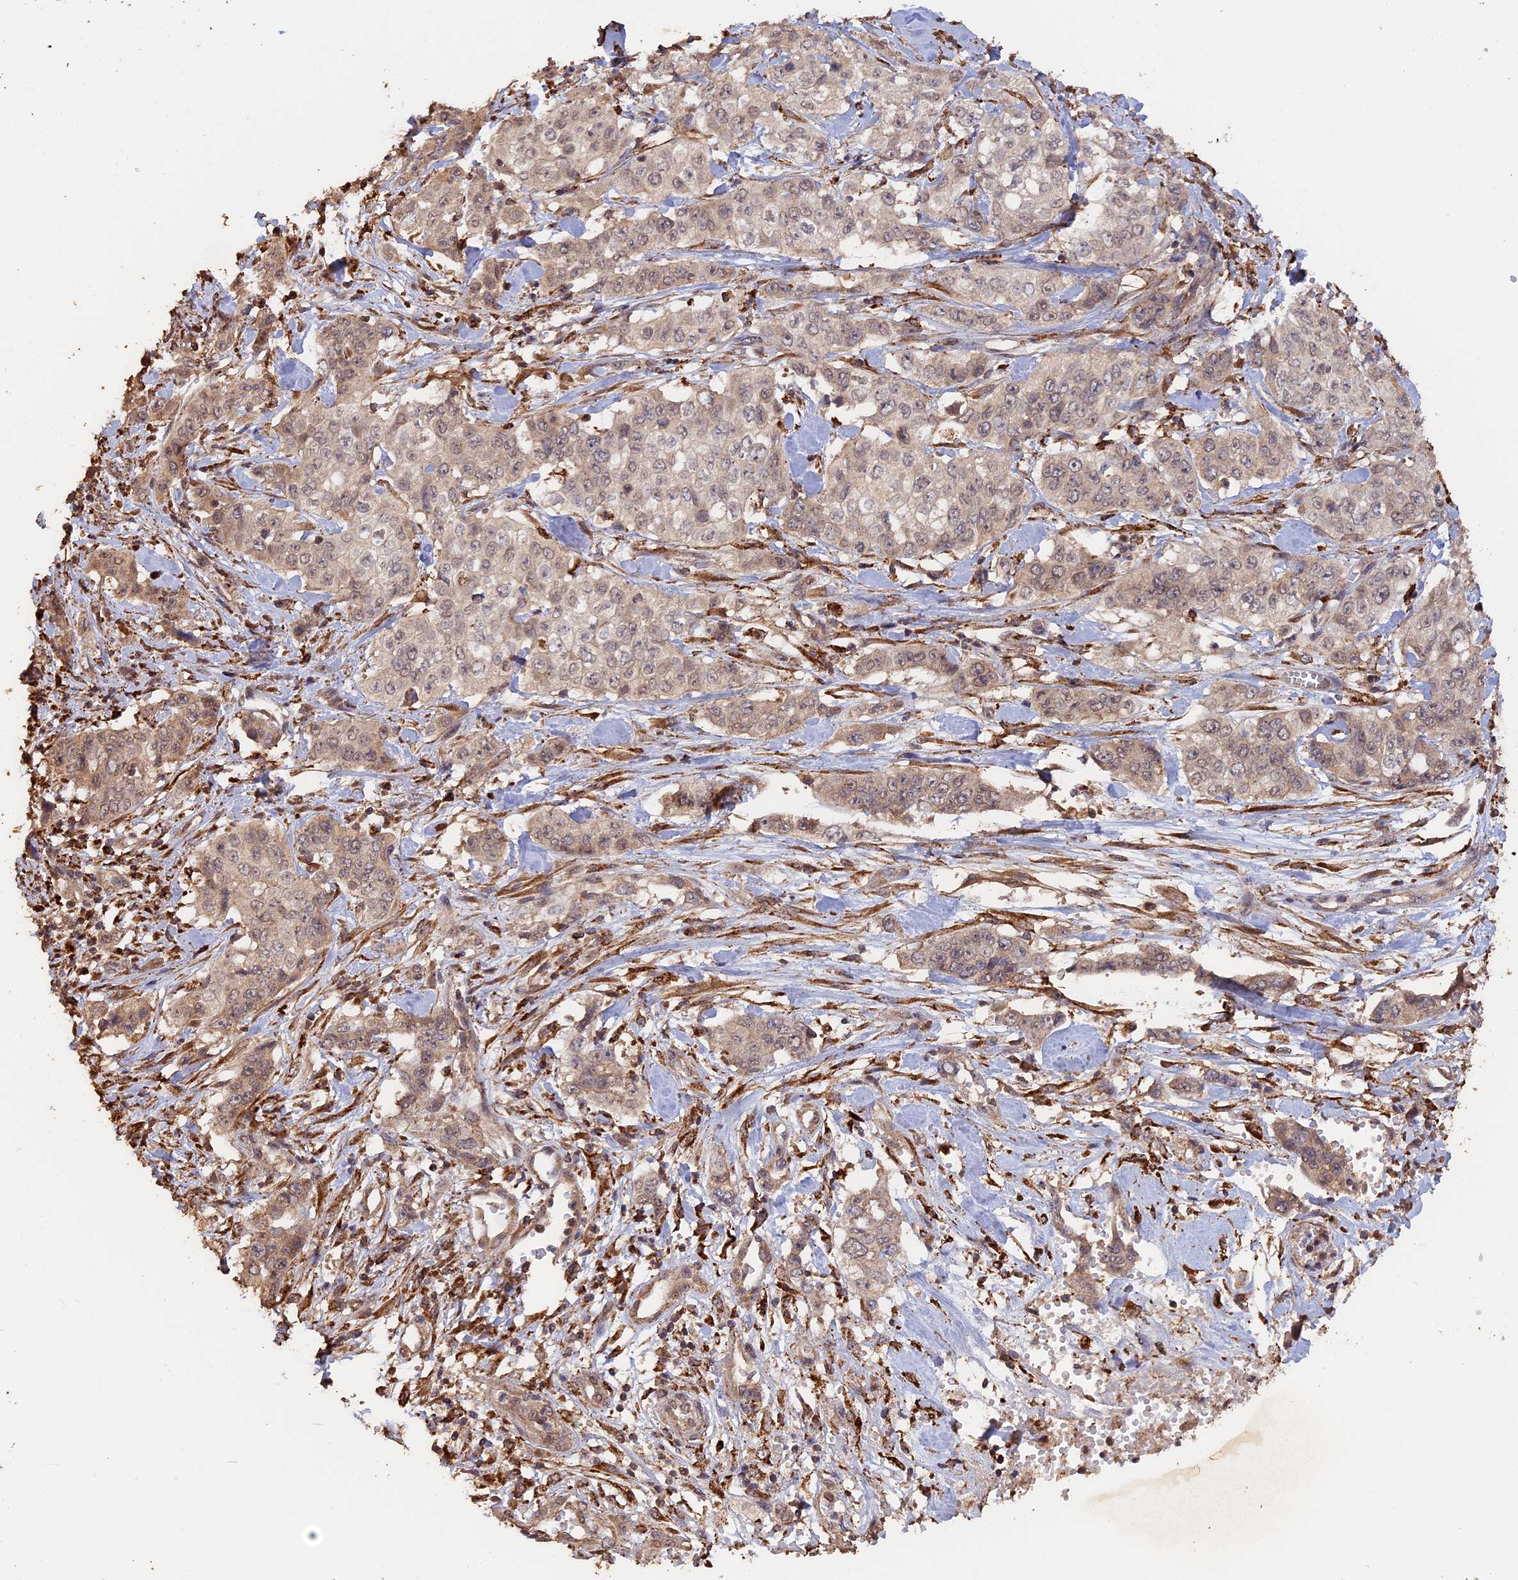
{"staining": {"intensity": "weak", "quantity": ">75%", "location": "cytoplasmic/membranous,nuclear"}, "tissue": "stomach cancer", "cell_type": "Tumor cells", "image_type": "cancer", "snomed": [{"axis": "morphology", "description": "Adenocarcinoma, NOS"}, {"axis": "topography", "description": "Stomach, upper"}], "caption": "Immunohistochemistry photomicrograph of neoplastic tissue: stomach adenocarcinoma stained using immunohistochemistry displays low levels of weak protein expression localized specifically in the cytoplasmic/membranous and nuclear of tumor cells, appearing as a cytoplasmic/membranous and nuclear brown color.", "gene": "FAM210B", "patient": {"sex": "male", "age": 62}}